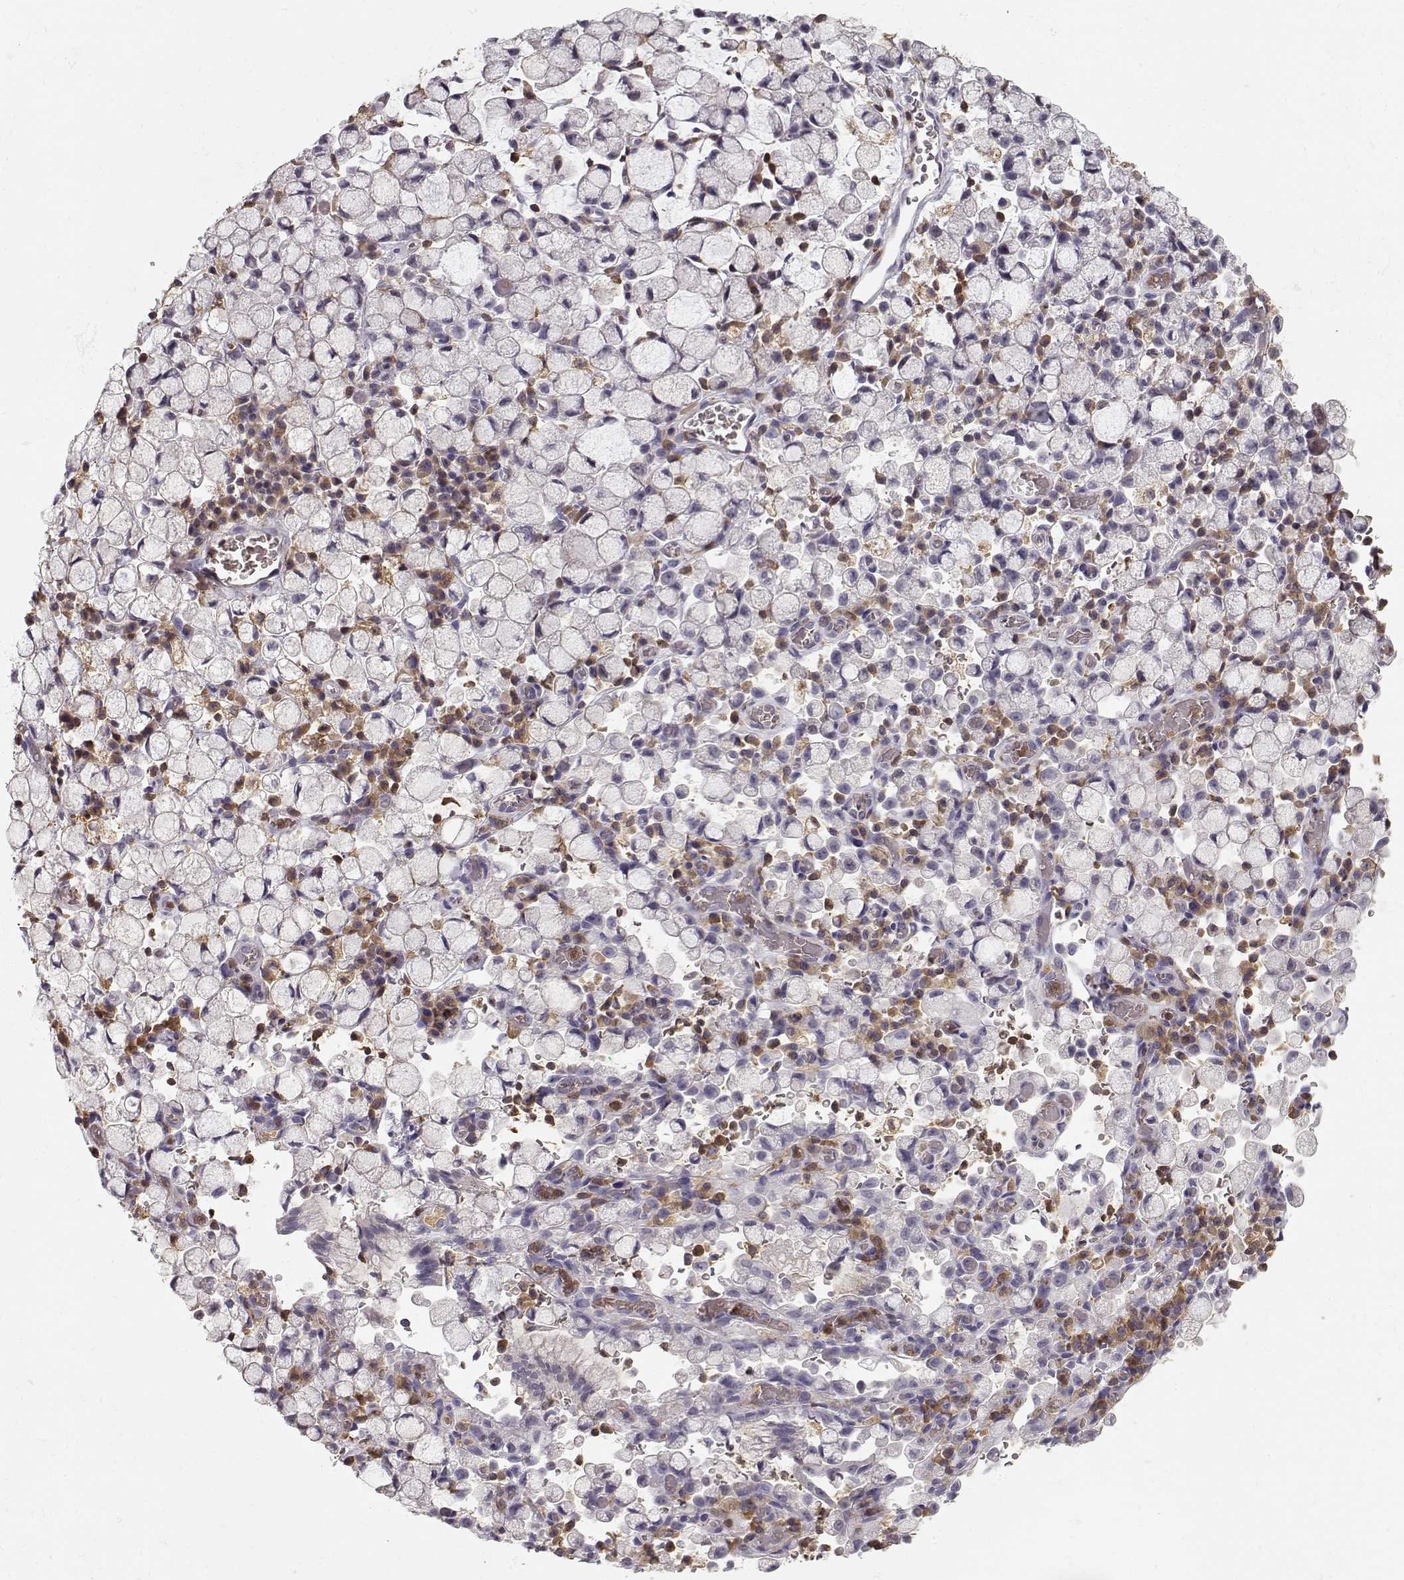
{"staining": {"intensity": "negative", "quantity": "none", "location": "none"}, "tissue": "stomach cancer", "cell_type": "Tumor cells", "image_type": "cancer", "snomed": [{"axis": "morphology", "description": "Adenocarcinoma, NOS"}, {"axis": "topography", "description": "Stomach"}], "caption": "Human stomach cancer (adenocarcinoma) stained for a protein using immunohistochemistry exhibits no positivity in tumor cells.", "gene": "VAV1", "patient": {"sex": "male", "age": 58}}